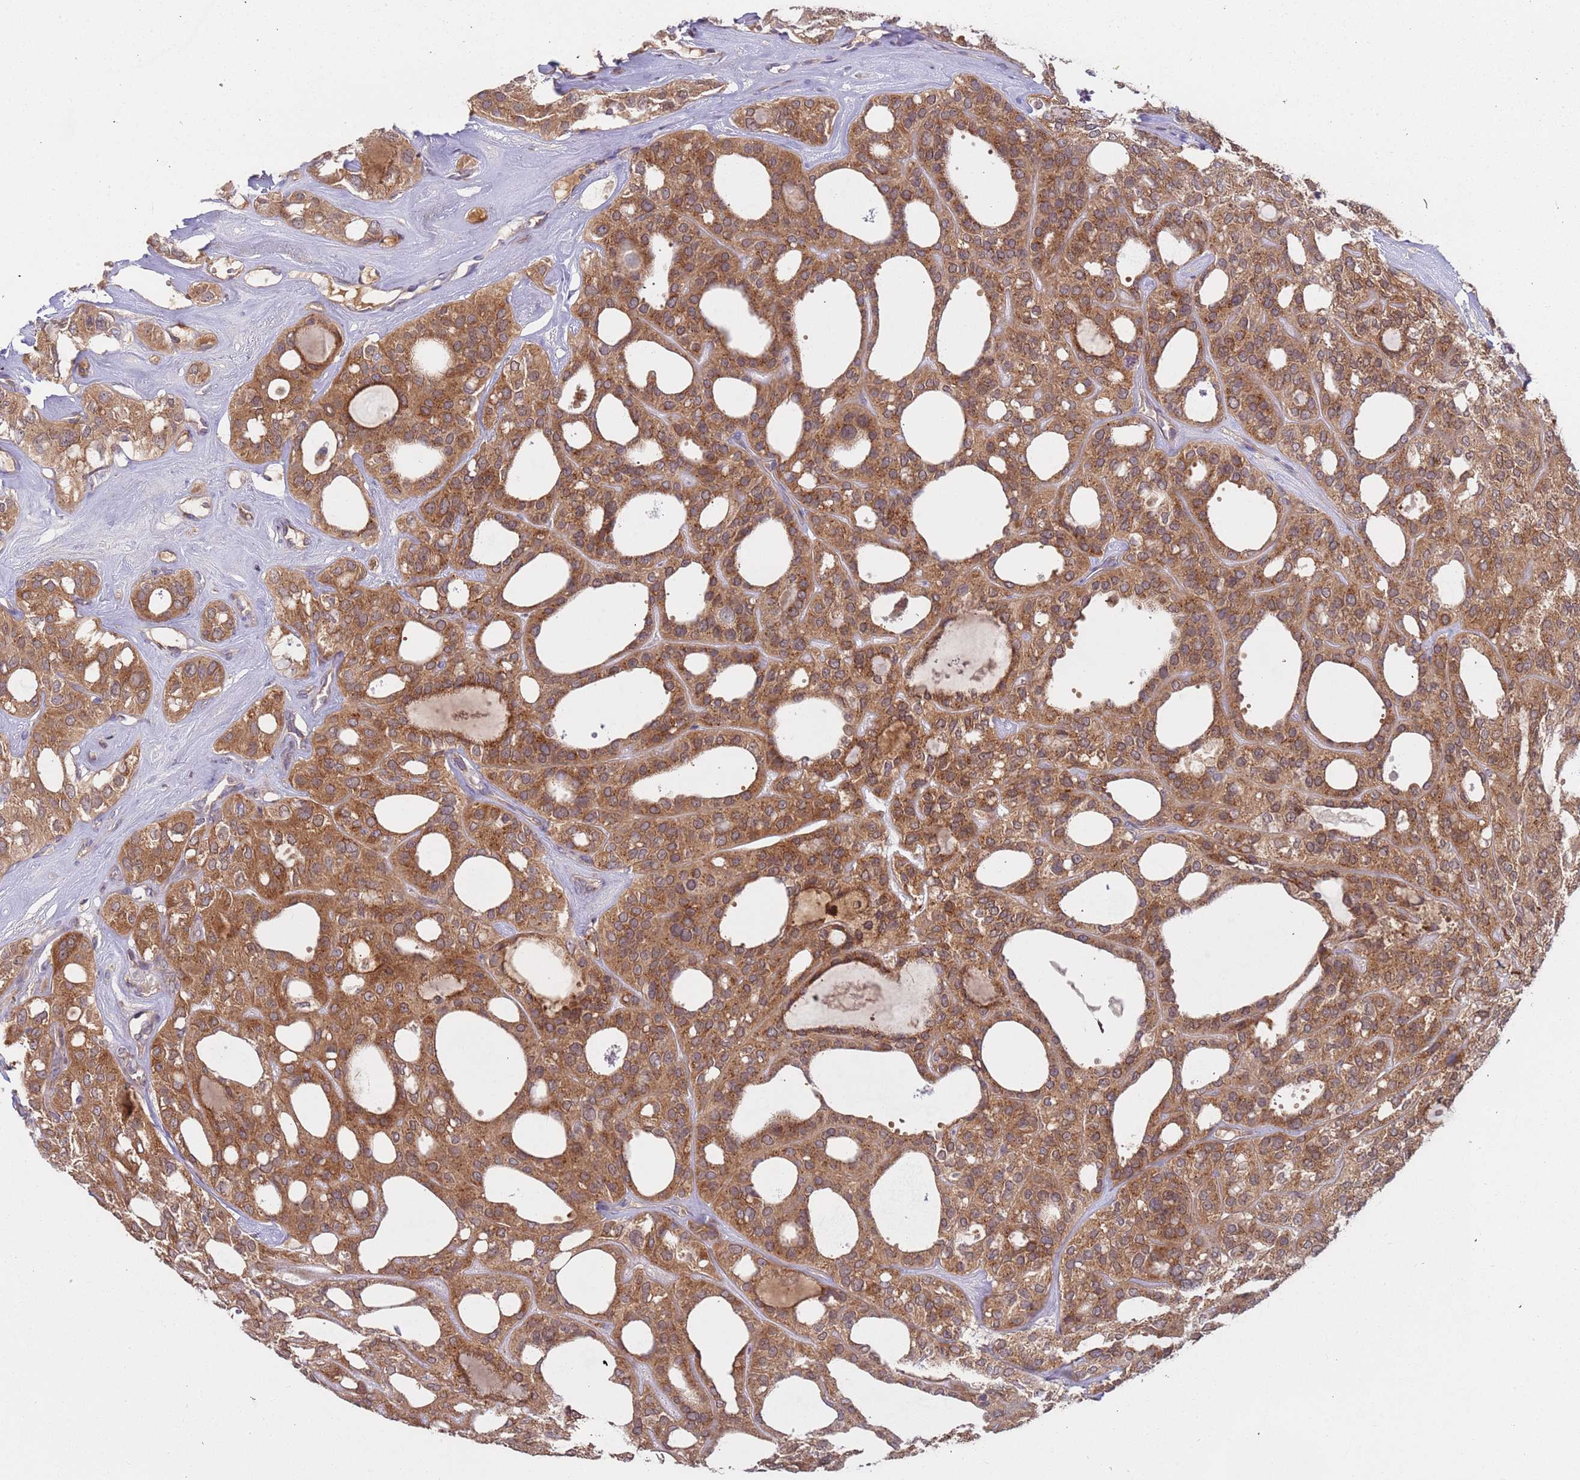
{"staining": {"intensity": "moderate", "quantity": ">75%", "location": "cytoplasmic/membranous"}, "tissue": "thyroid cancer", "cell_type": "Tumor cells", "image_type": "cancer", "snomed": [{"axis": "morphology", "description": "Follicular adenoma carcinoma, NOS"}, {"axis": "topography", "description": "Thyroid gland"}], "caption": "DAB (3,3'-diaminobenzidine) immunohistochemical staining of human follicular adenoma carcinoma (thyroid) exhibits moderate cytoplasmic/membranous protein positivity in approximately >75% of tumor cells.", "gene": "OR5A2", "patient": {"sex": "male", "age": 75}}